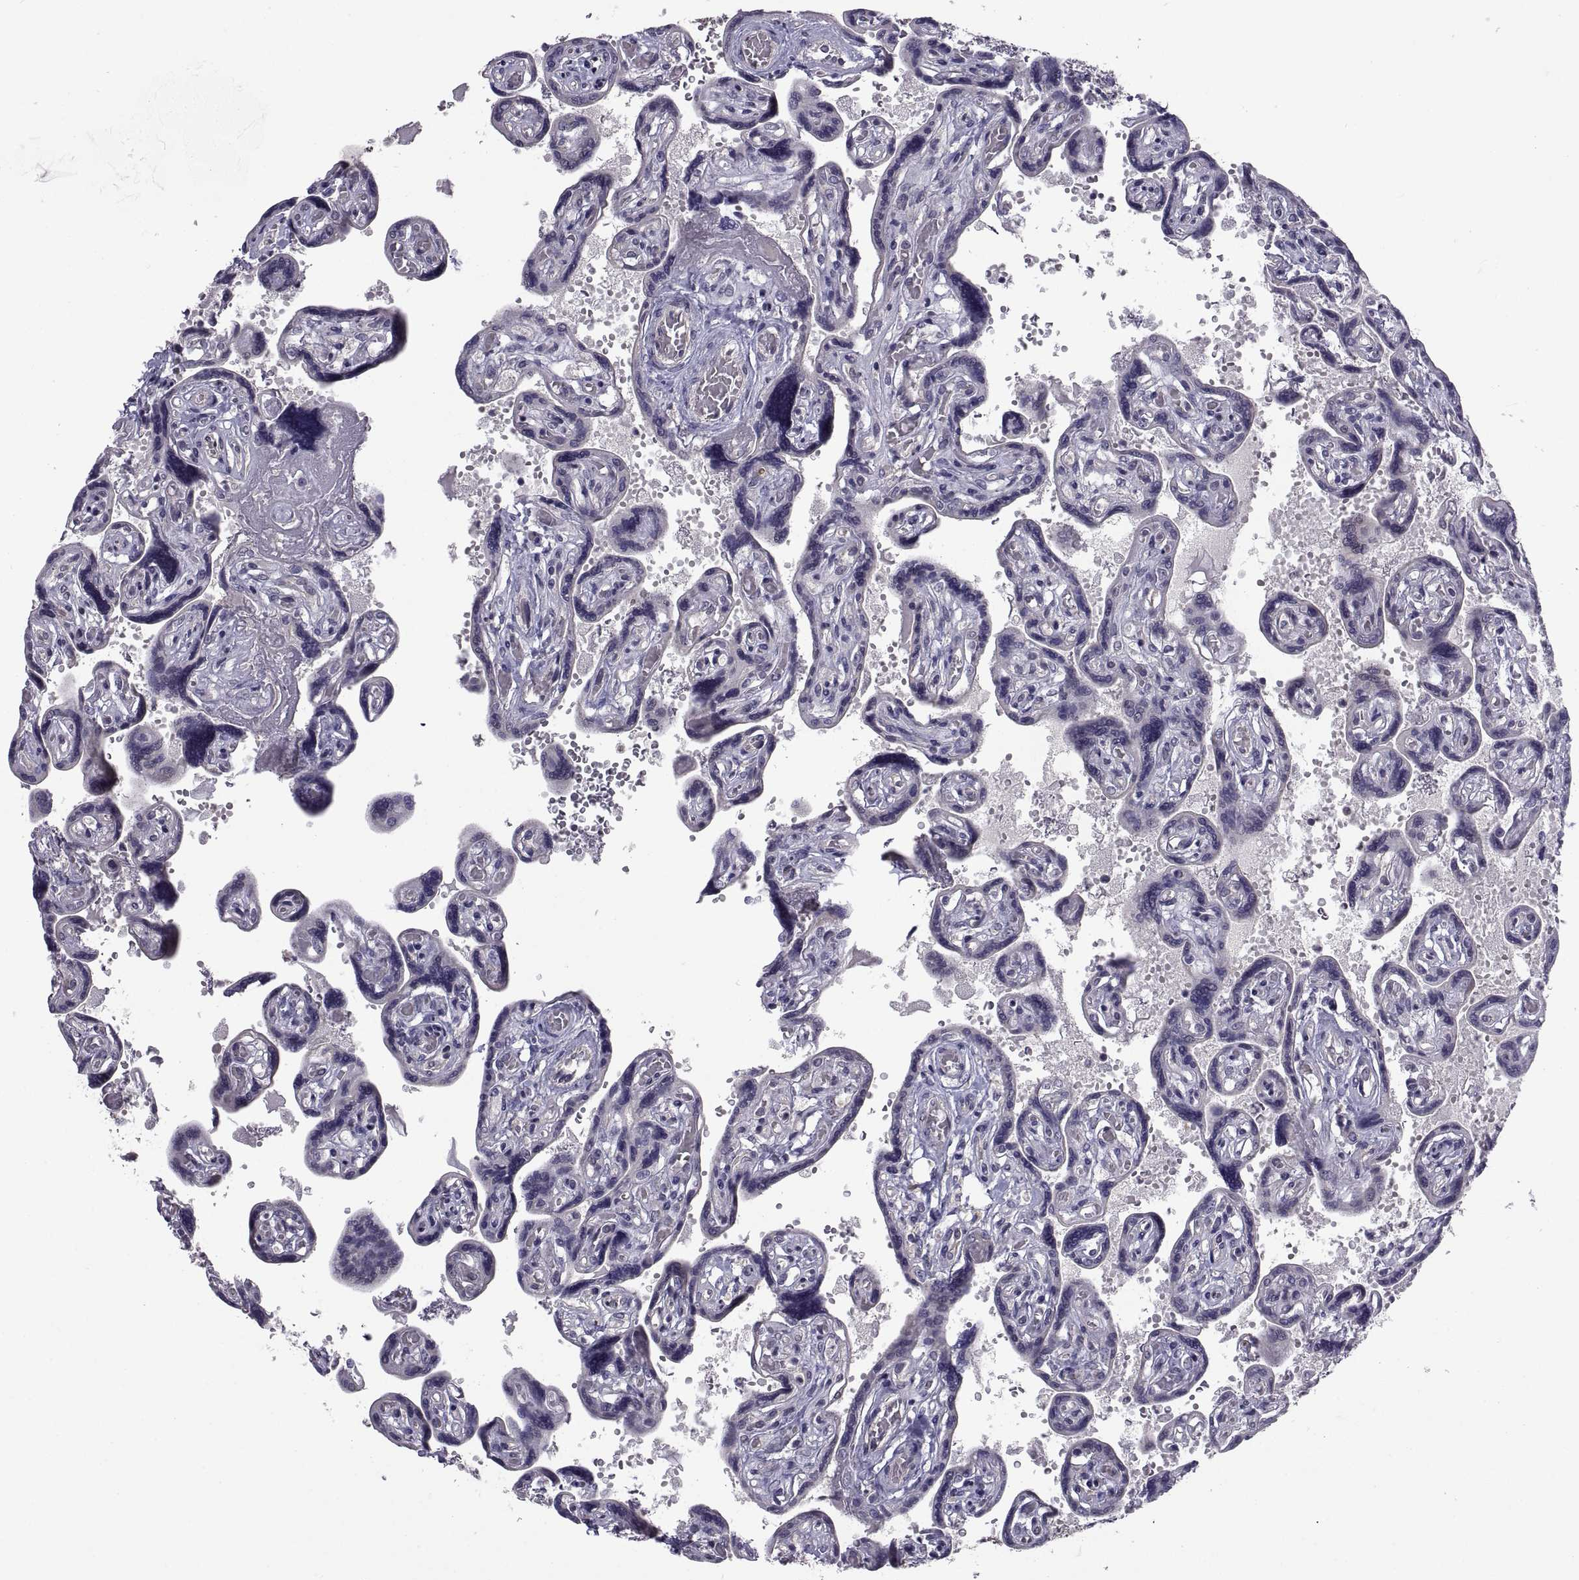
{"staining": {"intensity": "negative", "quantity": "none", "location": "none"}, "tissue": "placenta", "cell_type": "Decidual cells", "image_type": "normal", "snomed": [{"axis": "morphology", "description": "Normal tissue, NOS"}, {"axis": "topography", "description": "Placenta"}], "caption": "This histopathology image is of normal placenta stained with IHC to label a protein in brown with the nuclei are counter-stained blue. There is no expression in decidual cells. Nuclei are stained in blue.", "gene": "NPTX2", "patient": {"sex": "female", "age": 32}}